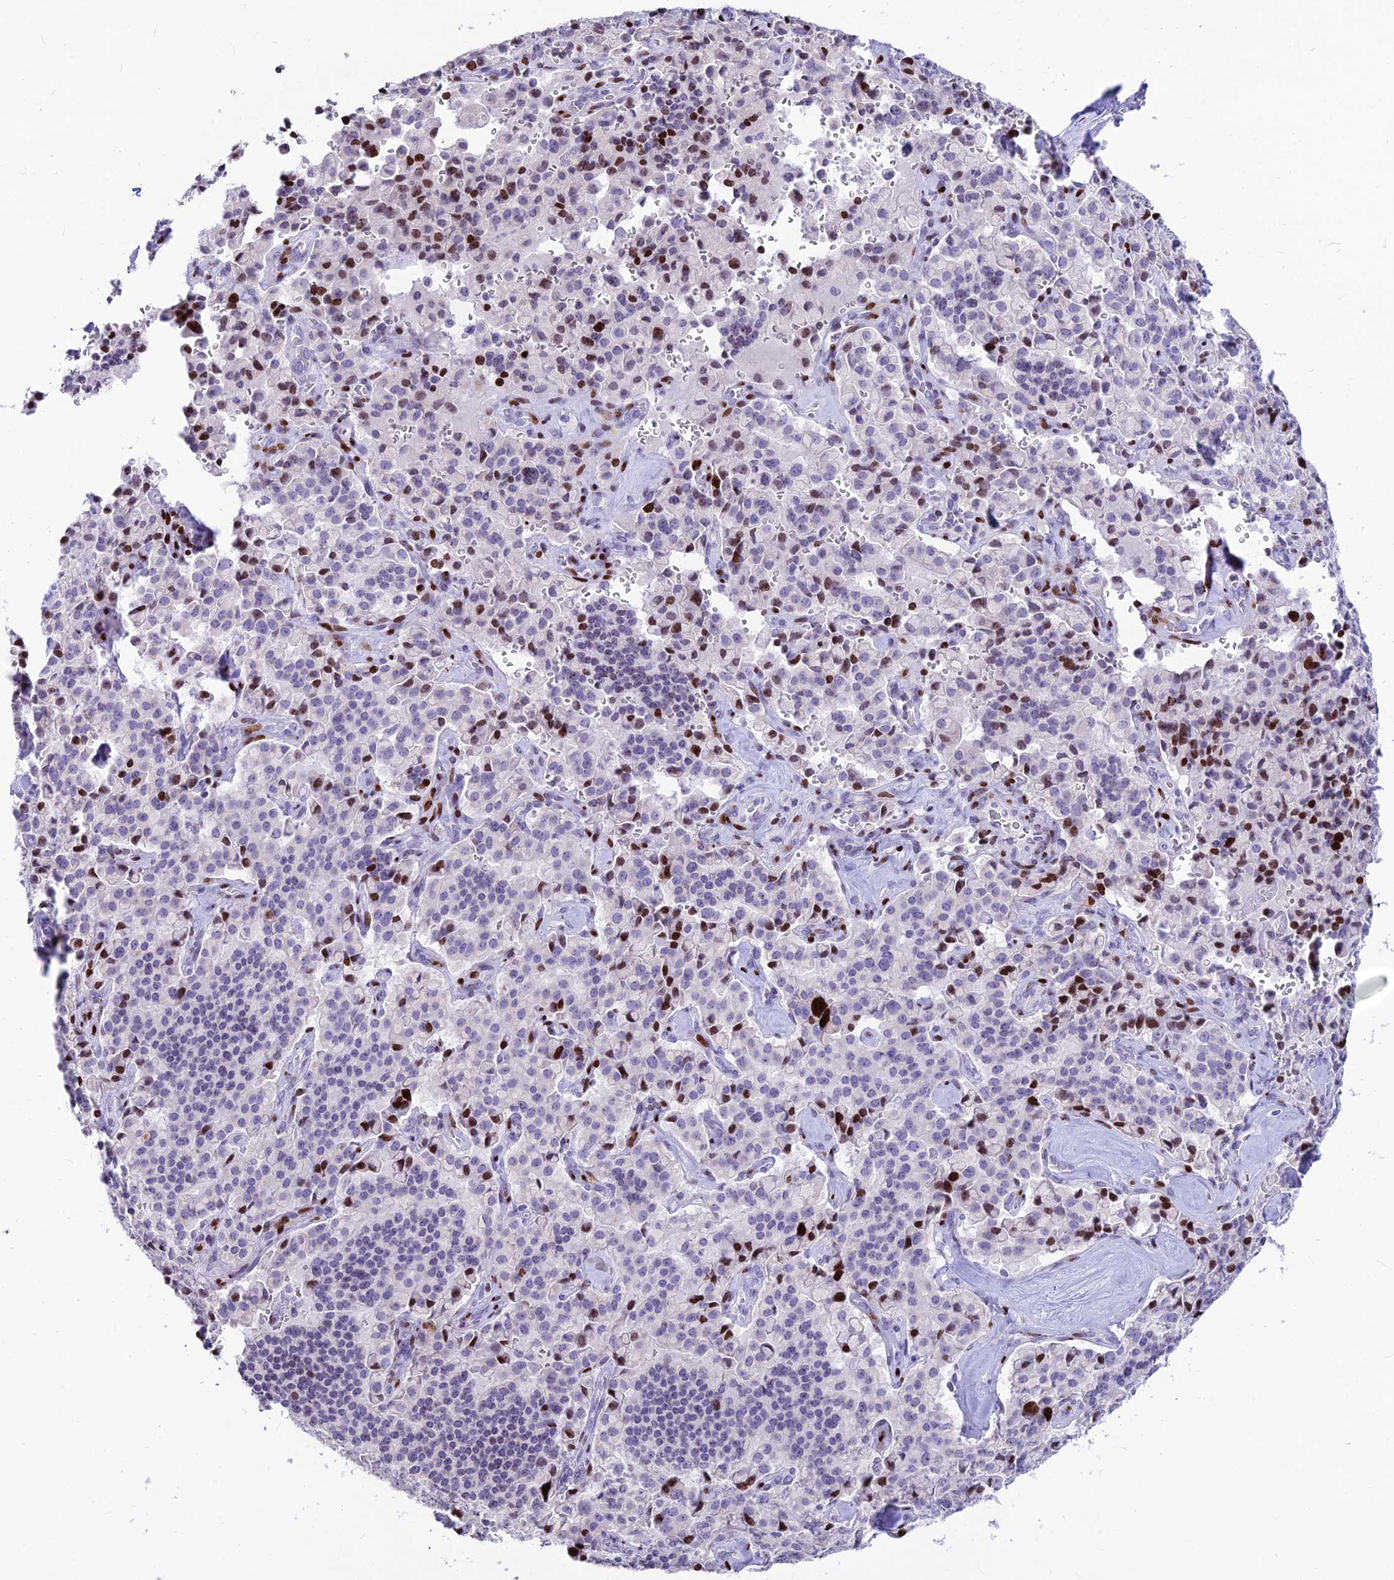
{"staining": {"intensity": "moderate", "quantity": "<25%", "location": "nuclear"}, "tissue": "pancreatic cancer", "cell_type": "Tumor cells", "image_type": "cancer", "snomed": [{"axis": "morphology", "description": "Adenocarcinoma, NOS"}, {"axis": "topography", "description": "Pancreas"}], "caption": "Human pancreatic adenocarcinoma stained with a brown dye displays moderate nuclear positive expression in about <25% of tumor cells.", "gene": "PRPS1", "patient": {"sex": "male", "age": 65}}